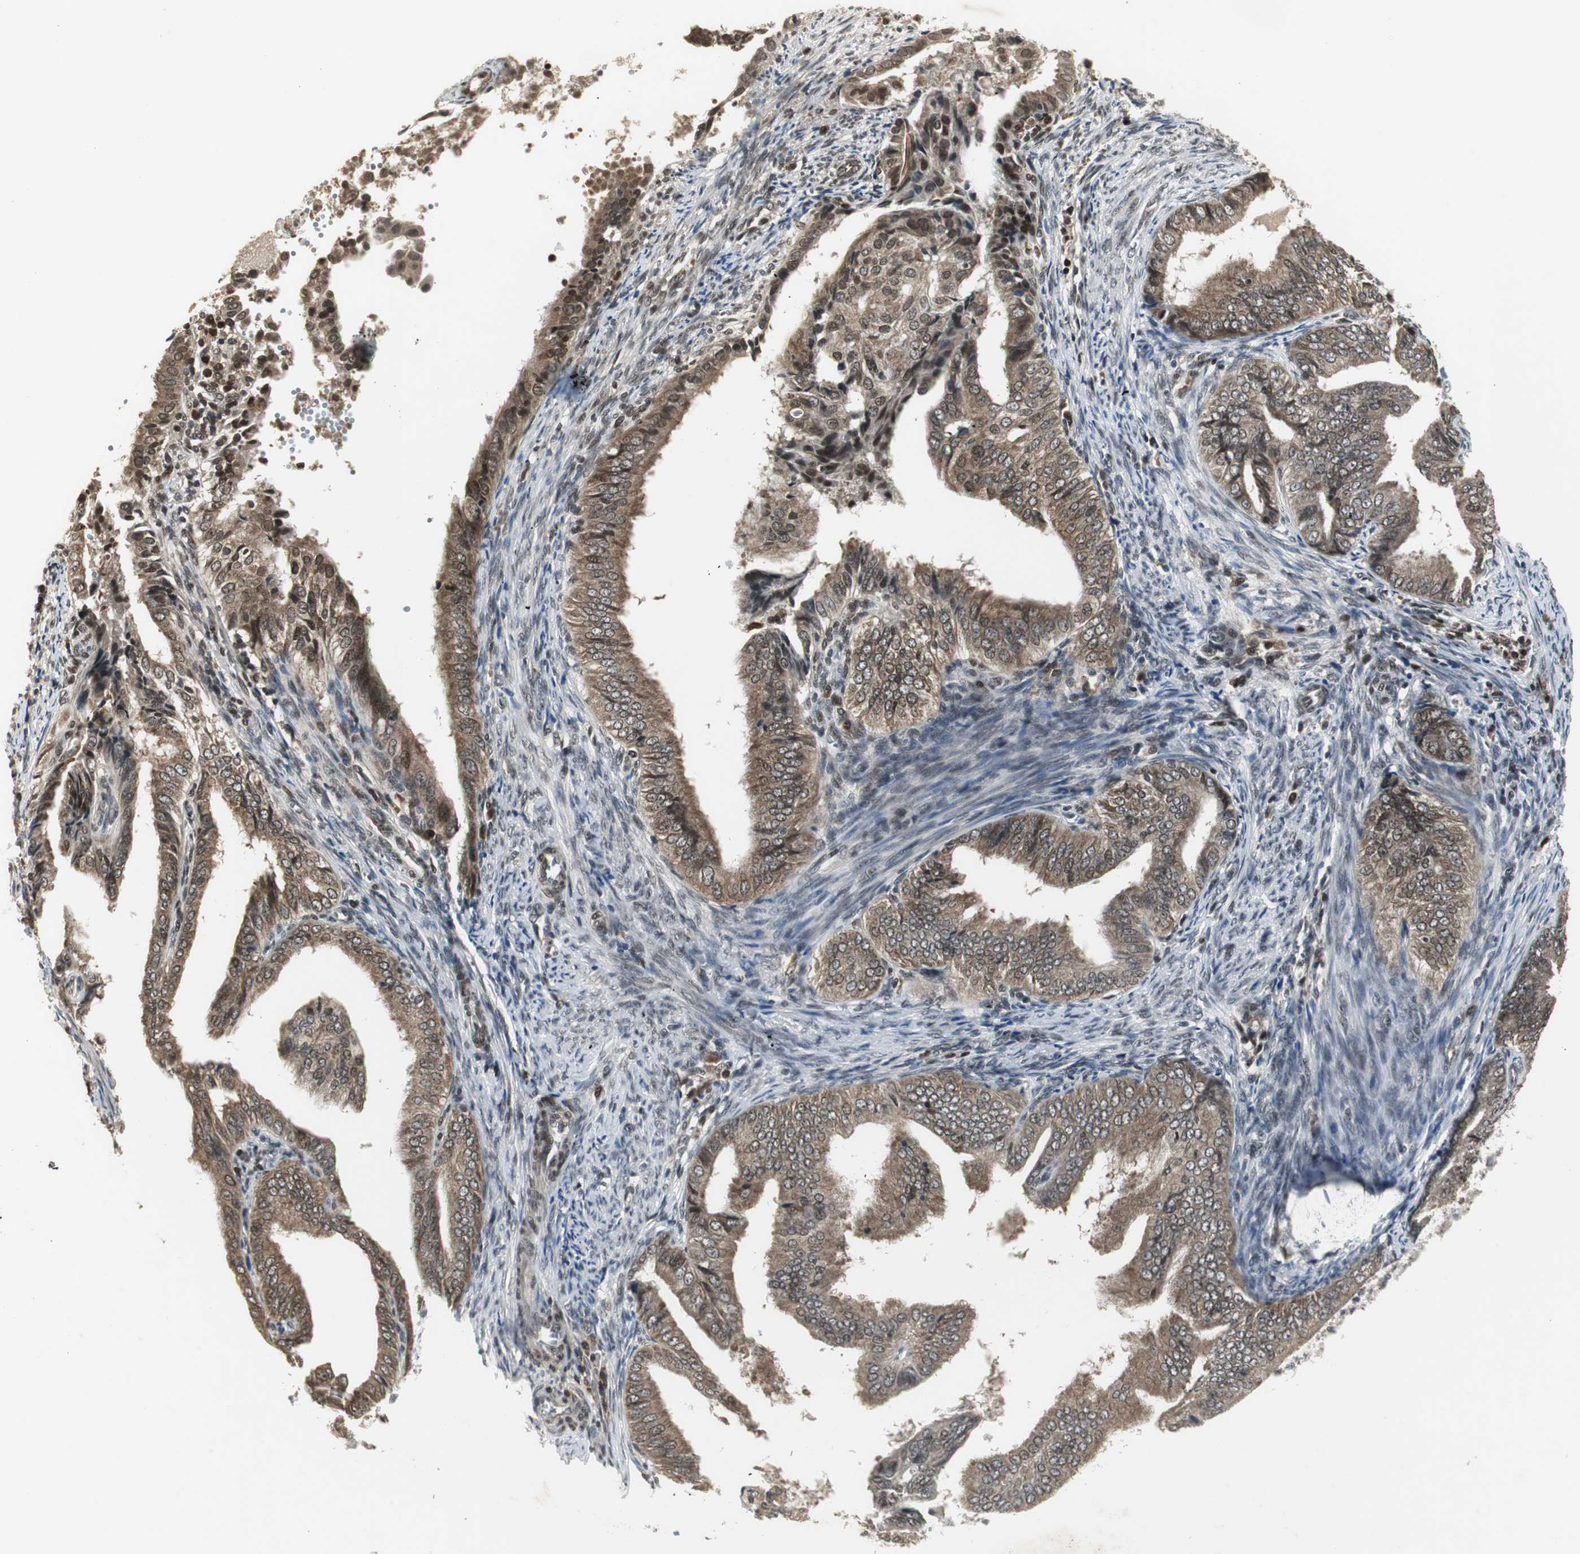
{"staining": {"intensity": "moderate", "quantity": ">75%", "location": "cytoplasmic/membranous,nuclear"}, "tissue": "endometrial cancer", "cell_type": "Tumor cells", "image_type": "cancer", "snomed": [{"axis": "morphology", "description": "Adenocarcinoma, NOS"}, {"axis": "topography", "description": "Endometrium"}], "caption": "Immunohistochemistry (IHC) histopathology image of neoplastic tissue: human endometrial adenocarcinoma stained using immunohistochemistry demonstrates medium levels of moderate protein expression localized specifically in the cytoplasmic/membranous and nuclear of tumor cells, appearing as a cytoplasmic/membranous and nuclear brown color.", "gene": "MPG", "patient": {"sex": "female", "age": 58}}